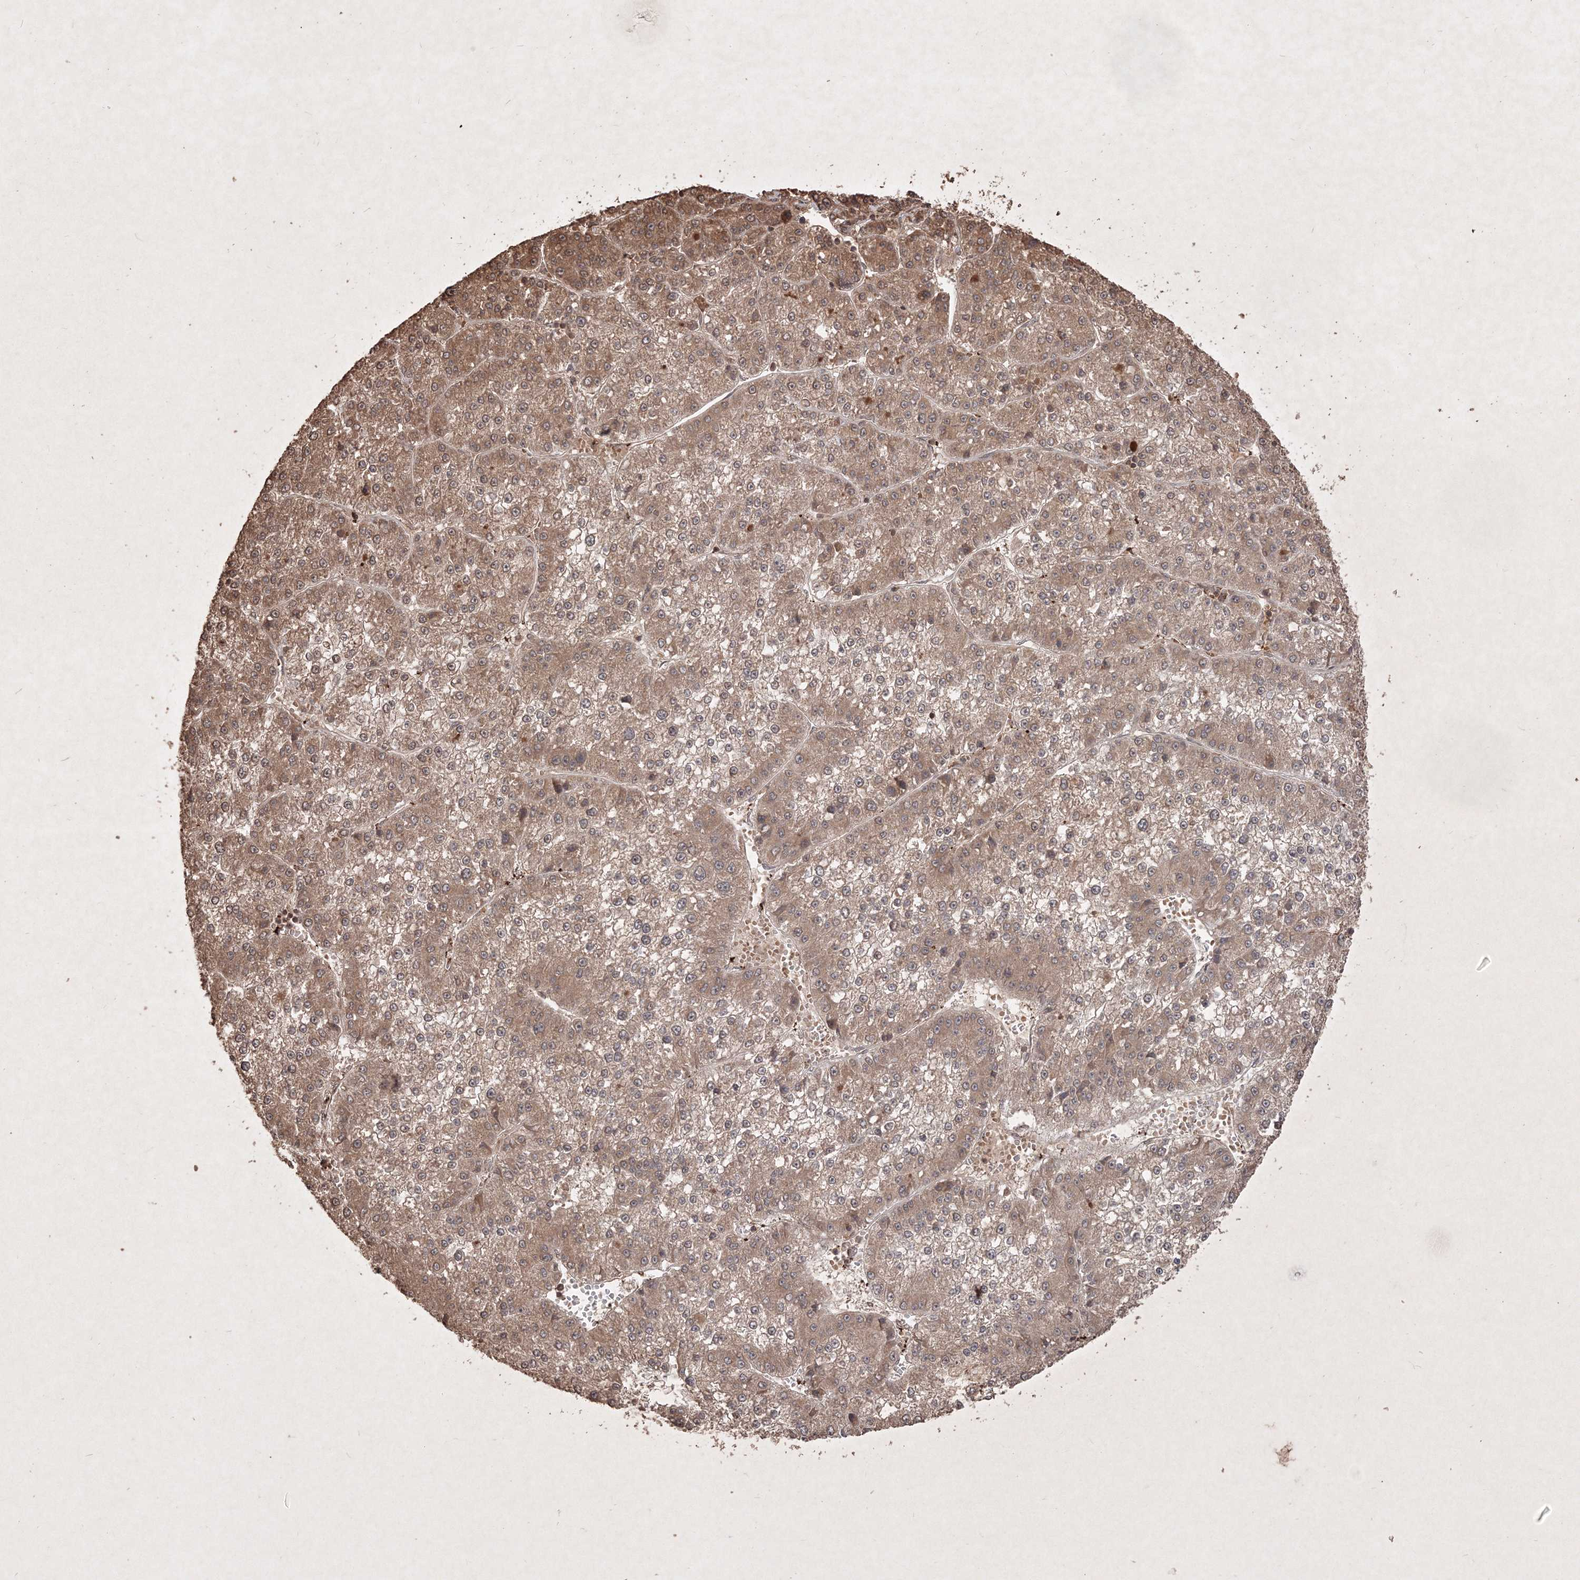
{"staining": {"intensity": "moderate", "quantity": ">75%", "location": "cytoplasmic/membranous"}, "tissue": "liver cancer", "cell_type": "Tumor cells", "image_type": "cancer", "snomed": [{"axis": "morphology", "description": "Carcinoma, Hepatocellular, NOS"}, {"axis": "topography", "description": "Liver"}], "caption": "Liver cancer stained with DAB immunohistochemistry reveals medium levels of moderate cytoplasmic/membranous staining in about >75% of tumor cells.", "gene": "PELI3", "patient": {"sex": "female", "age": 73}}